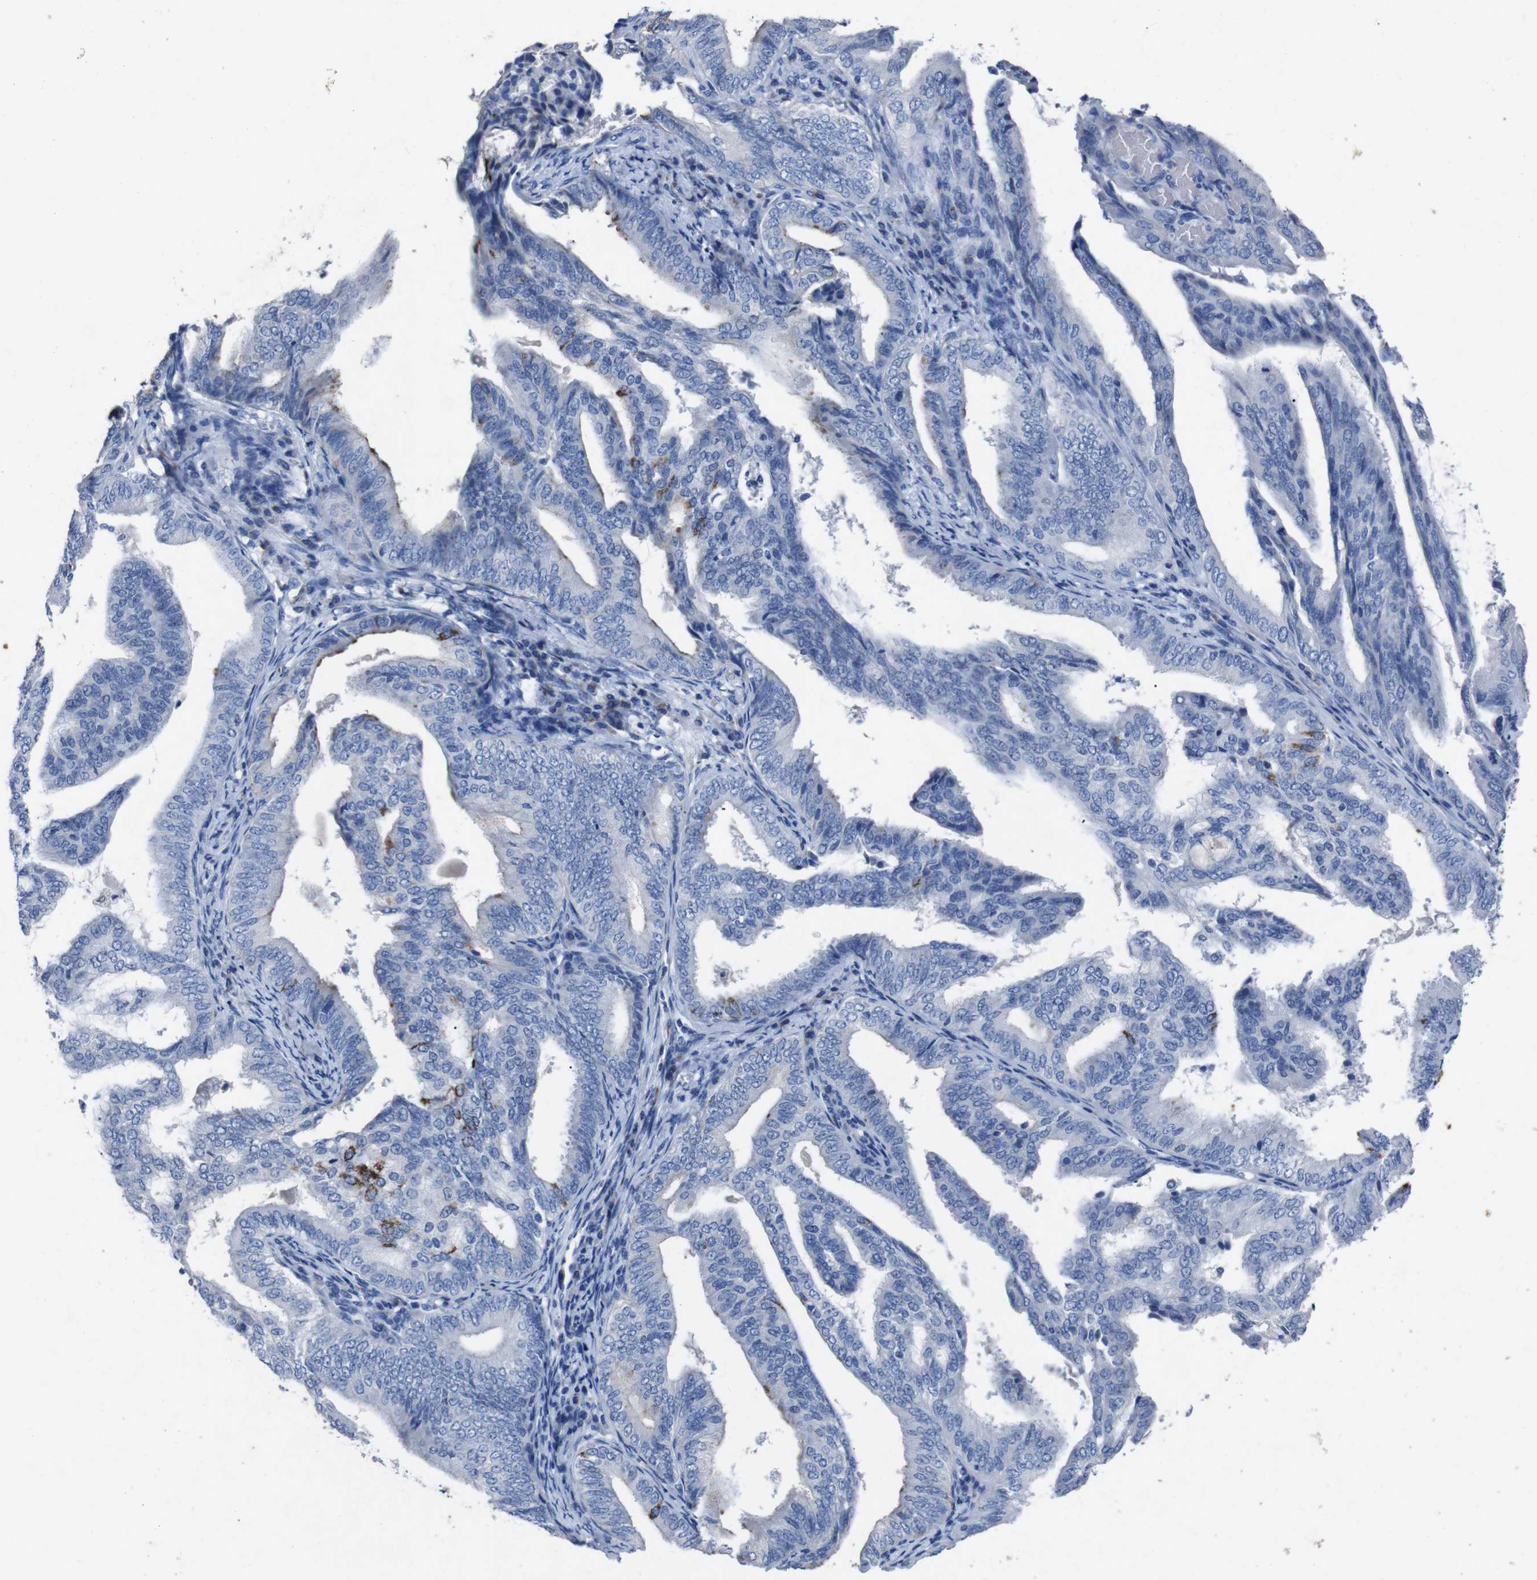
{"staining": {"intensity": "negative", "quantity": "none", "location": "none"}, "tissue": "endometrial cancer", "cell_type": "Tumor cells", "image_type": "cancer", "snomed": [{"axis": "morphology", "description": "Adenocarcinoma, NOS"}, {"axis": "topography", "description": "Endometrium"}], "caption": "High magnification brightfield microscopy of adenocarcinoma (endometrial) stained with DAB (brown) and counterstained with hematoxylin (blue): tumor cells show no significant positivity.", "gene": "GJB2", "patient": {"sex": "female", "age": 58}}